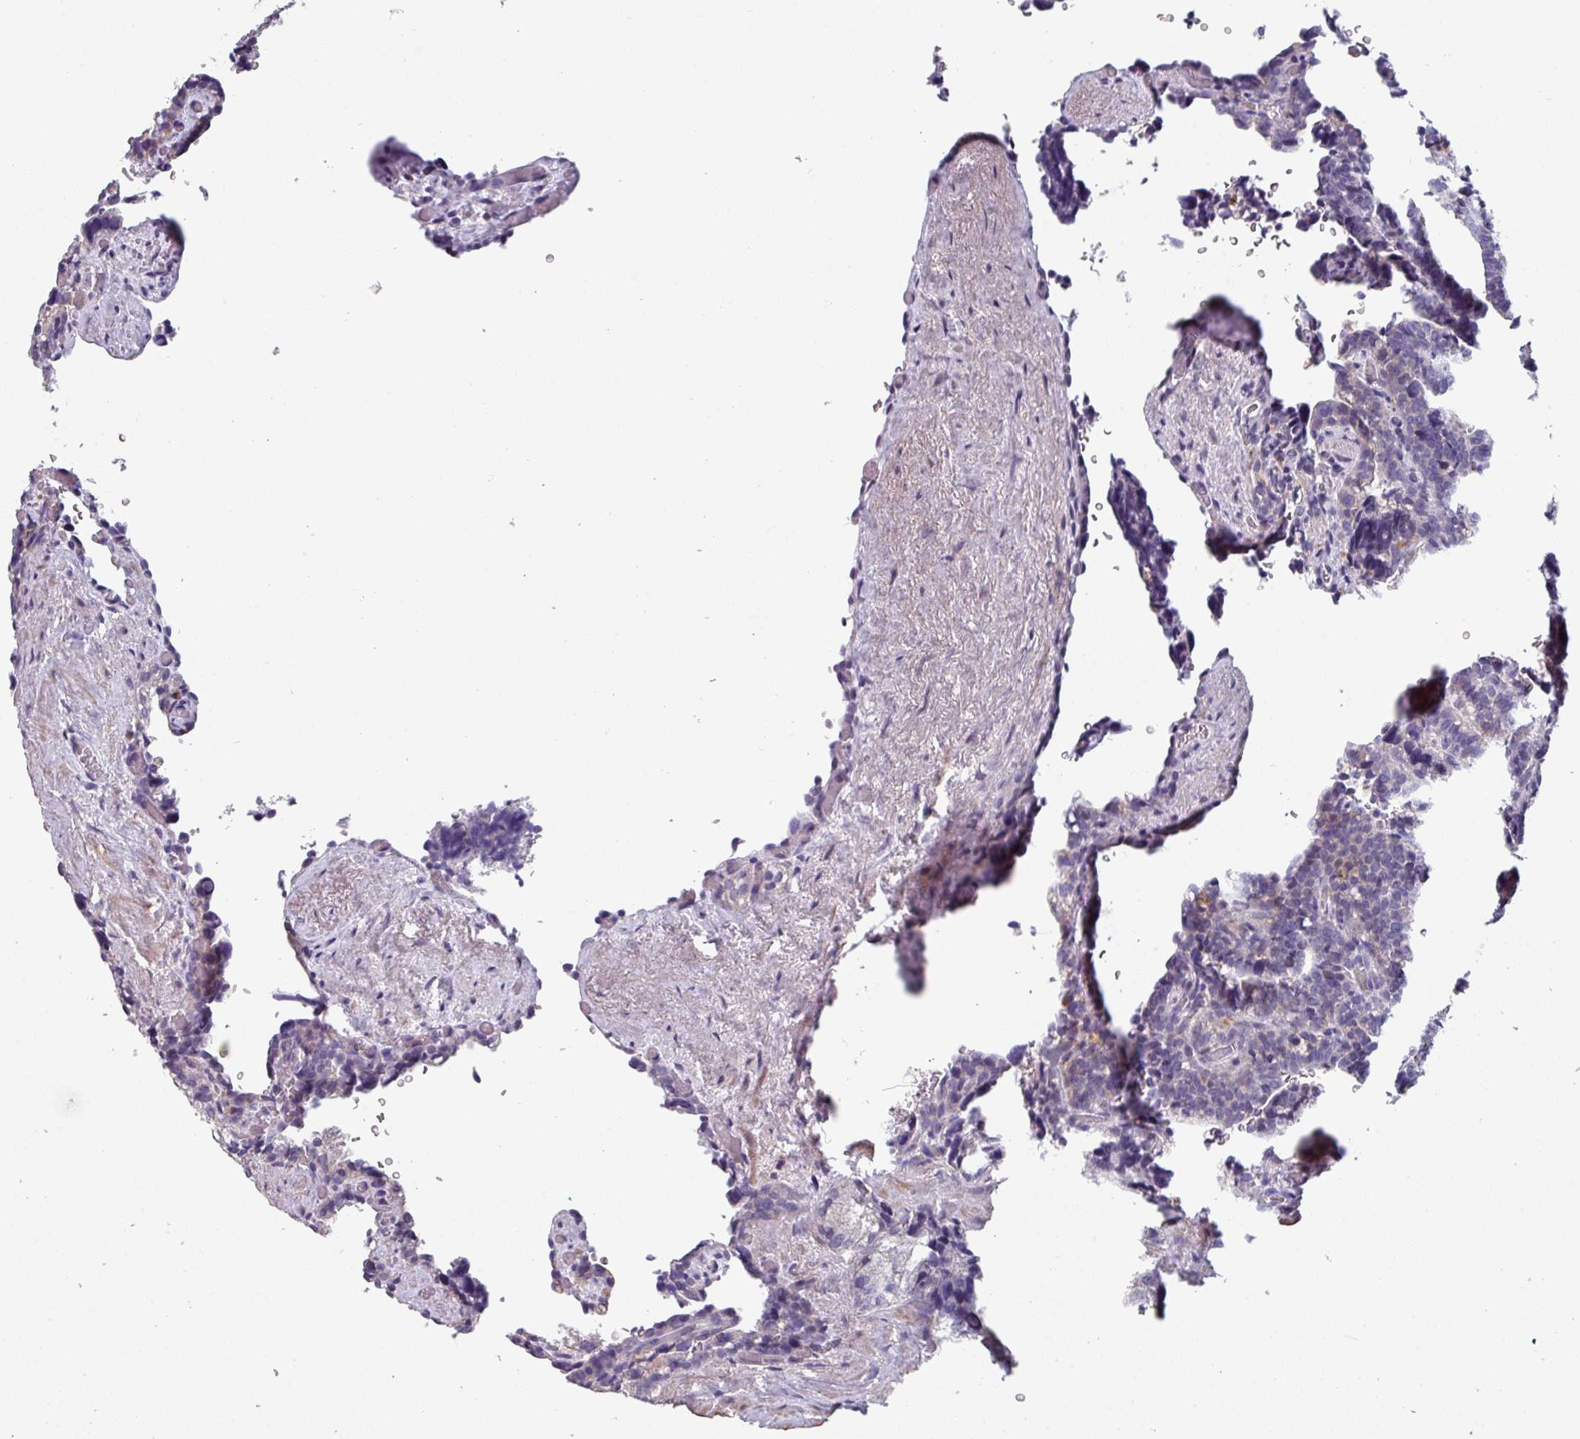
{"staining": {"intensity": "moderate", "quantity": "<25%", "location": "cytoplasmic/membranous"}, "tissue": "seminal vesicle", "cell_type": "Glandular cells", "image_type": "normal", "snomed": [{"axis": "morphology", "description": "Normal tissue, NOS"}, {"axis": "topography", "description": "Seminal veicle"}], "caption": "Seminal vesicle stained with a protein marker displays moderate staining in glandular cells.", "gene": "TMEM132A", "patient": {"sex": "male", "age": 68}}